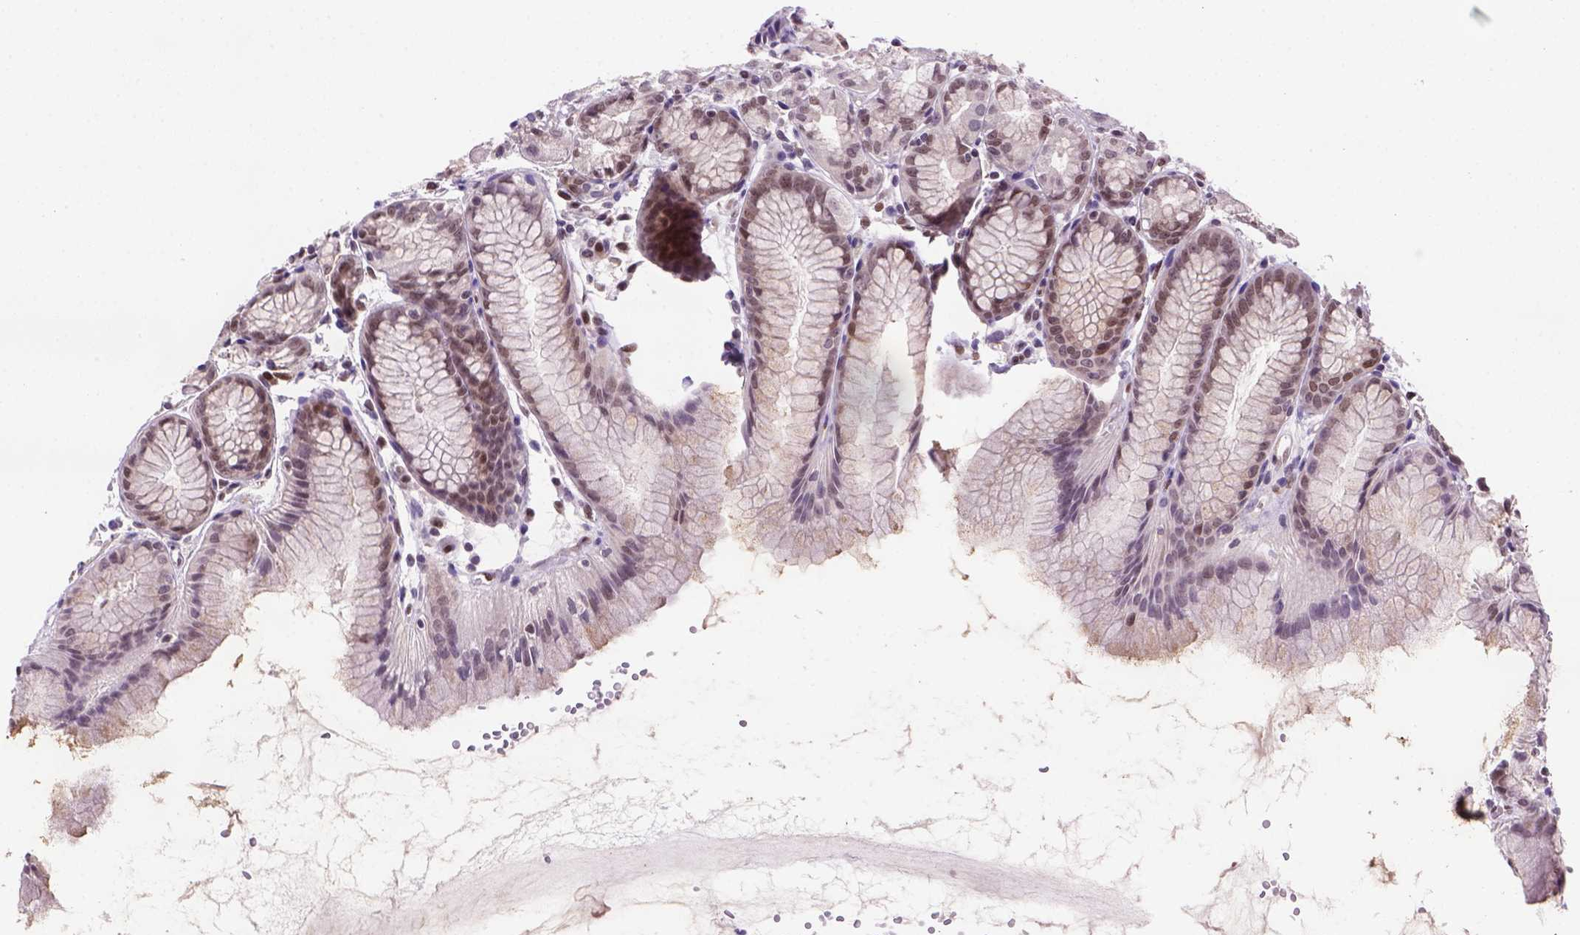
{"staining": {"intensity": "moderate", "quantity": "25%-75%", "location": "nuclear"}, "tissue": "stomach", "cell_type": "Glandular cells", "image_type": "normal", "snomed": [{"axis": "morphology", "description": "Normal tissue, NOS"}, {"axis": "topography", "description": "Stomach, upper"}], "caption": "DAB immunohistochemical staining of normal human stomach shows moderate nuclear protein expression in approximately 25%-75% of glandular cells.", "gene": "MGMT", "patient": {"sex": "male", "age": 47}}